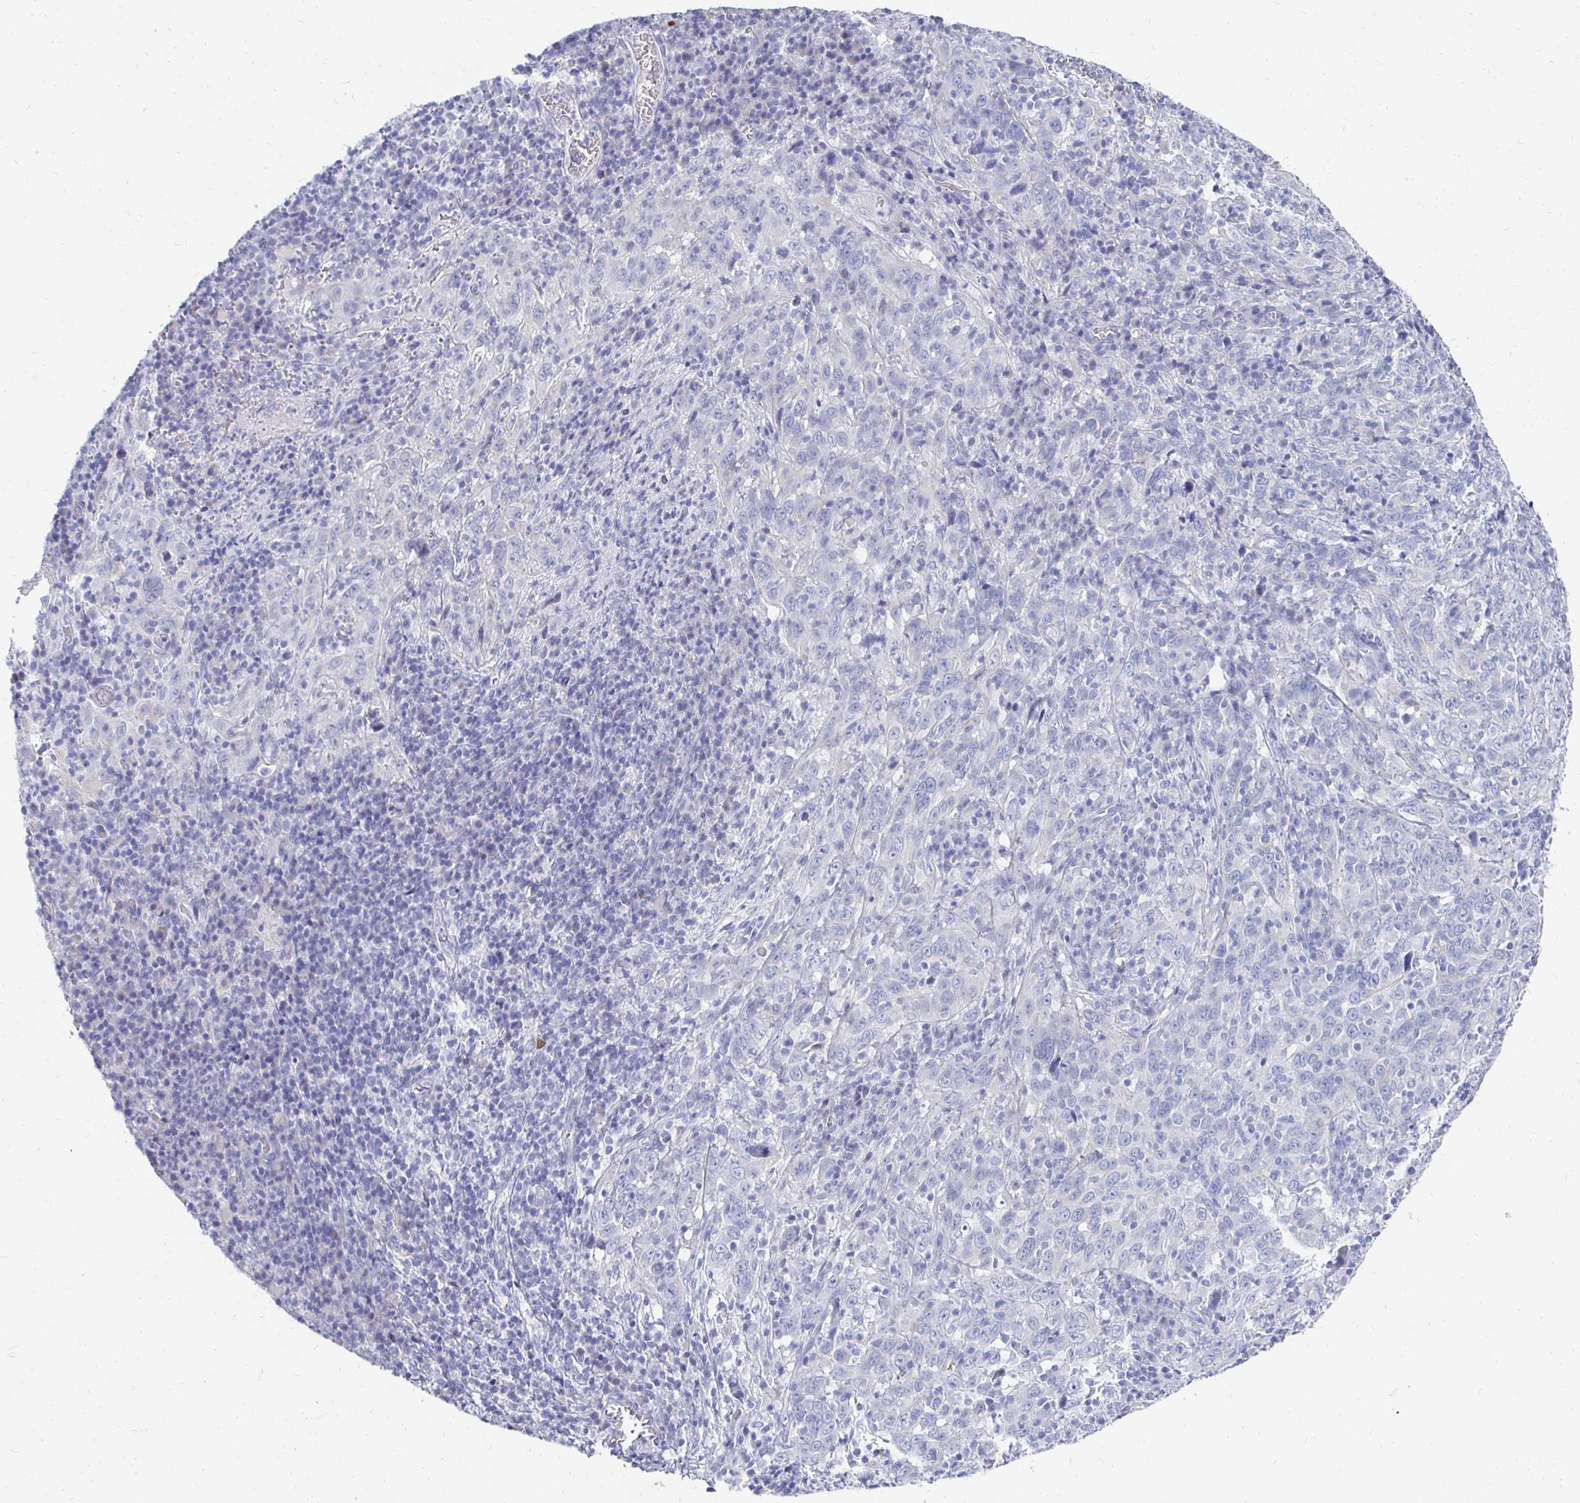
{"staining": {"intensity": "negative", "quantity": "none", "location": "none"}, "tissue": "cervical cancer", "cell_type": "Tumor cells", "image_type": "cancer", "snomed": [{"axis": "morphology", "description": "Squamous cell carcinoma, NOS"}, {"axis": "topography", "description": "Cervix"}], "caption": "This is an immunohistochemistry (IHC) micrograph of human cervical cancer. There is no expression in tumor cells.", "gene": "SYCP3", "patient": {"sex": "female", "age": 46}}